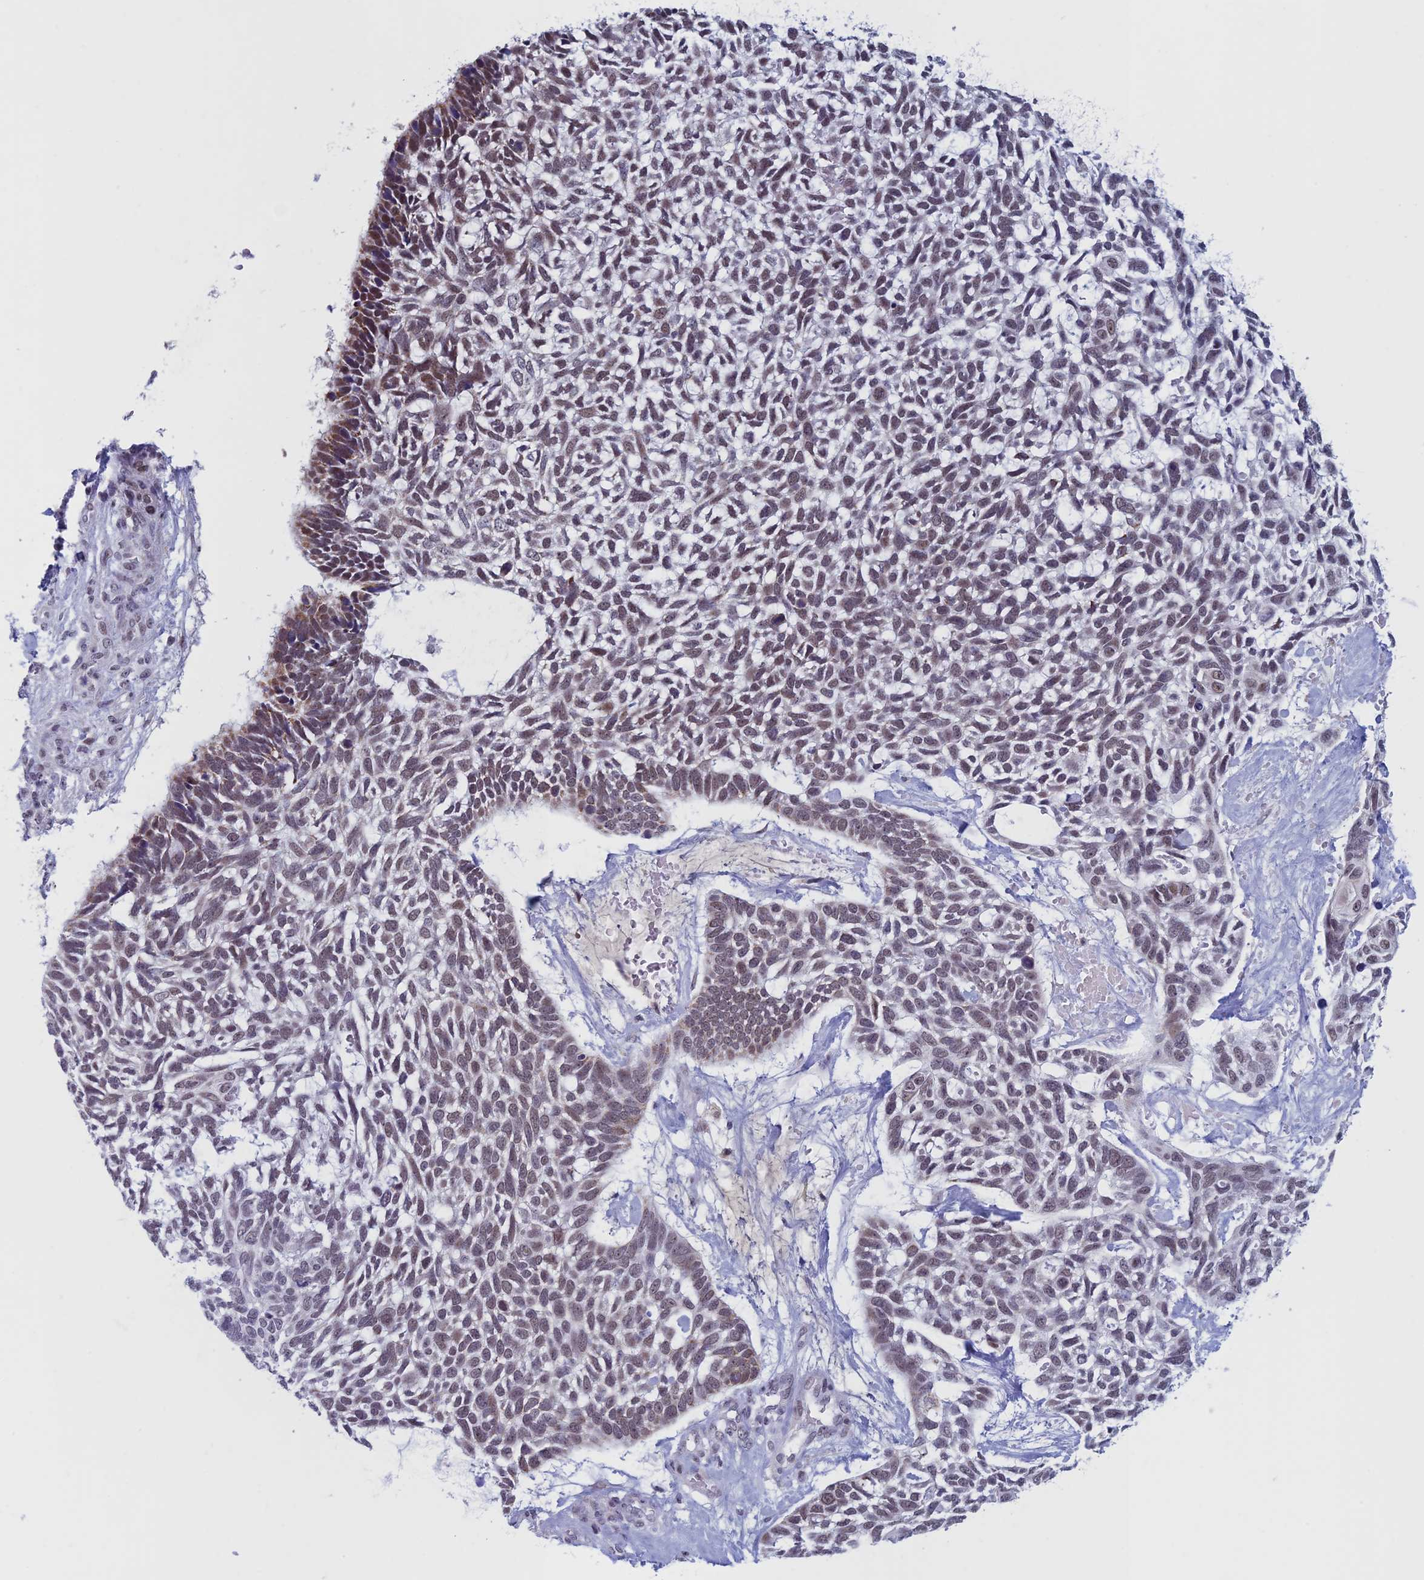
{"staining": {"intensity": "moderate", "quantity": "<25%", "location": "cytoplasmic/membranous,nuclear"}, "tissue": "skin cancer", "cell_type": "Tumor cells", "image_type": "cancer", "snomed": [{"axis": "morphology", "description": "Basal cell carcinoma"}, {"axis": "topography", "description": "Skin"}], "caption": "A photomicrograph of skin basal cell carcinoma stained for a protein demonstrates moderate cytoplasmic/membranous and nuclear brown staining in tumor cells.", "gene": "ASH2L", "patient": {"sex": "male", "age": 88}}